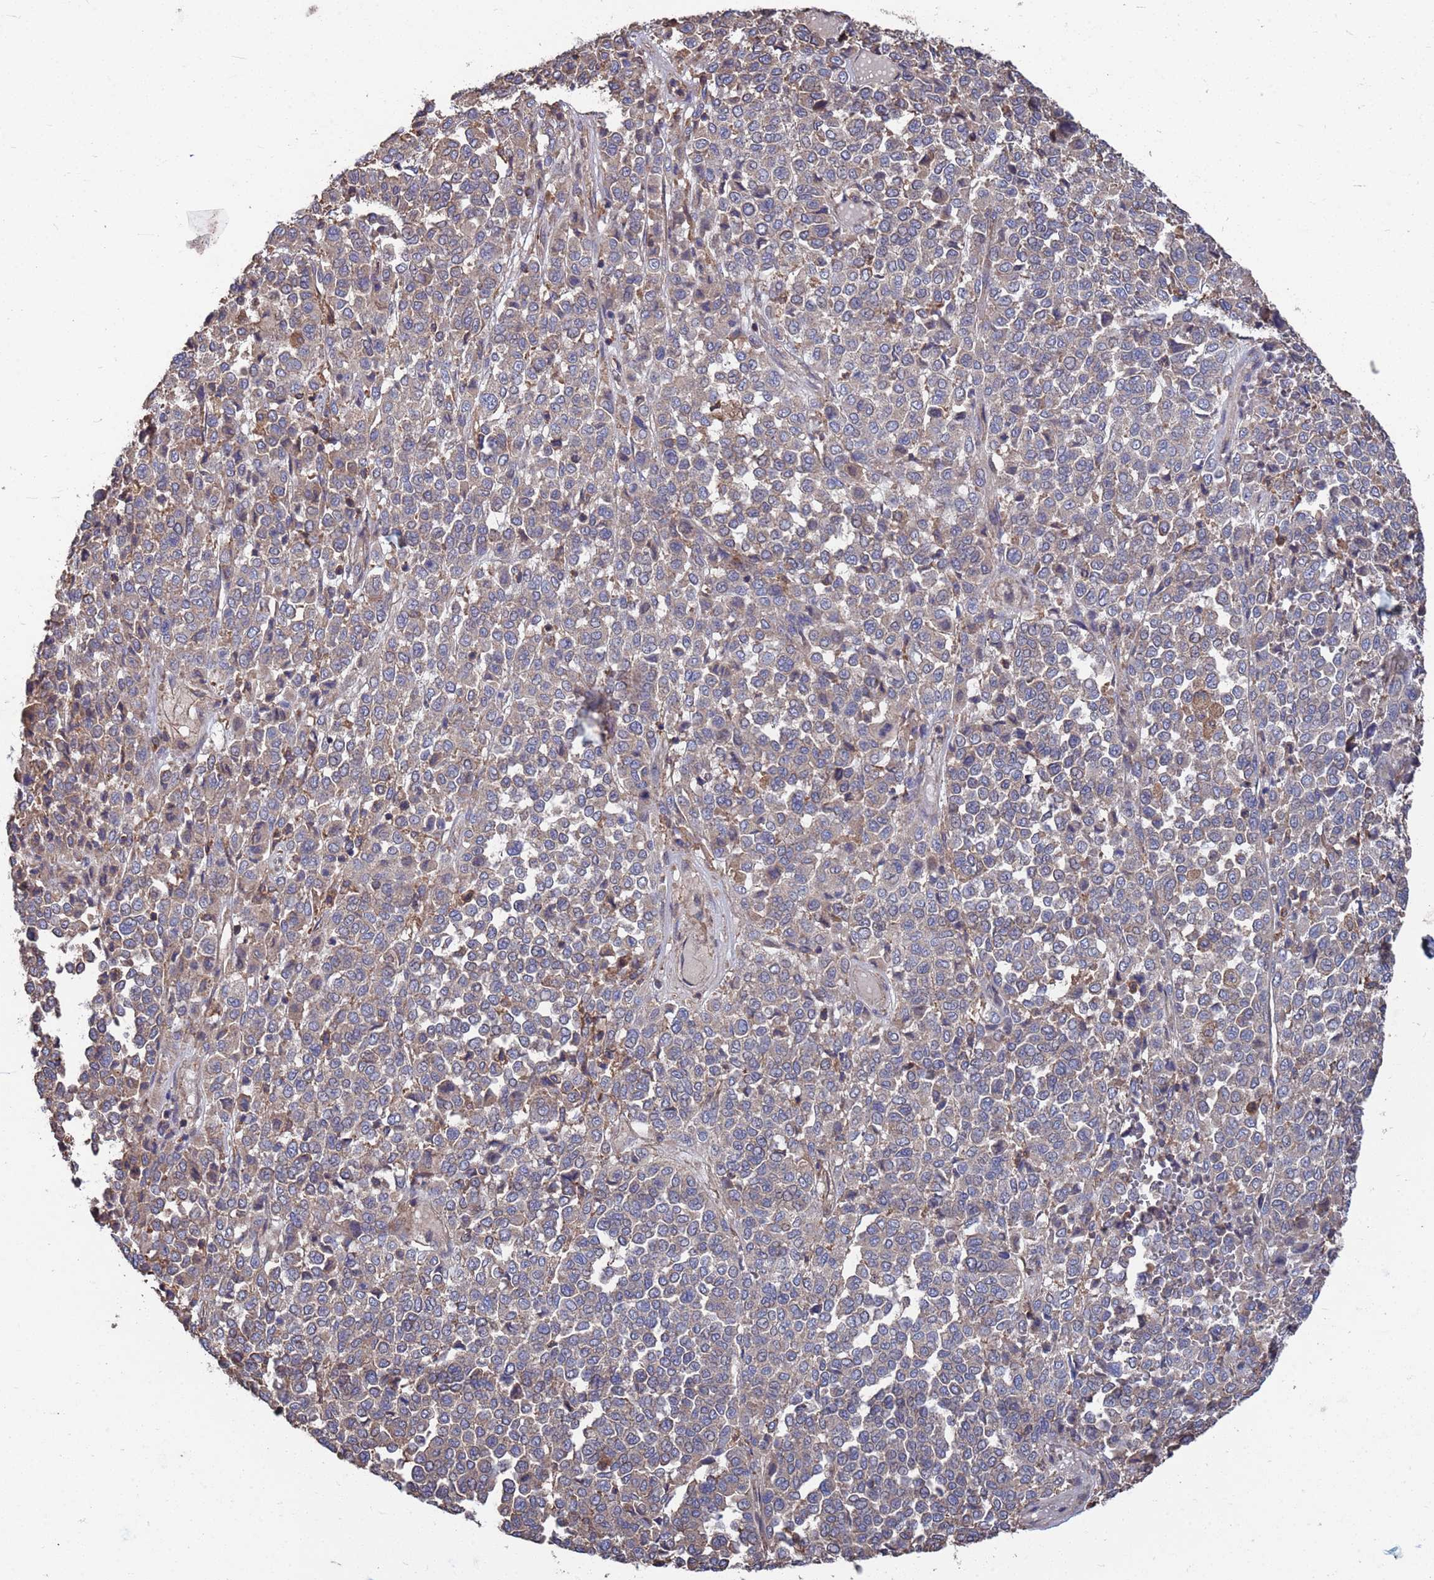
{"staining": {"intensity": "negative", "quantity": "none", "location": "none"}, "tissue": "melanoma", "cell_type": "Tumor cells", "image_type": "cancer", "snomed": [{"axis": "morphology", "description": "Malignant melanoma, Metastatic site"}, {"axis": "topography", "description": "Pancreas"}], "caption": "Human malignant melanoma (metastatic site) stained for a protein using immunohistochemistry reveals no staining in tumor cells.", "gene": "PYCR1", "patient": {"sex": "female", "age": 30}}